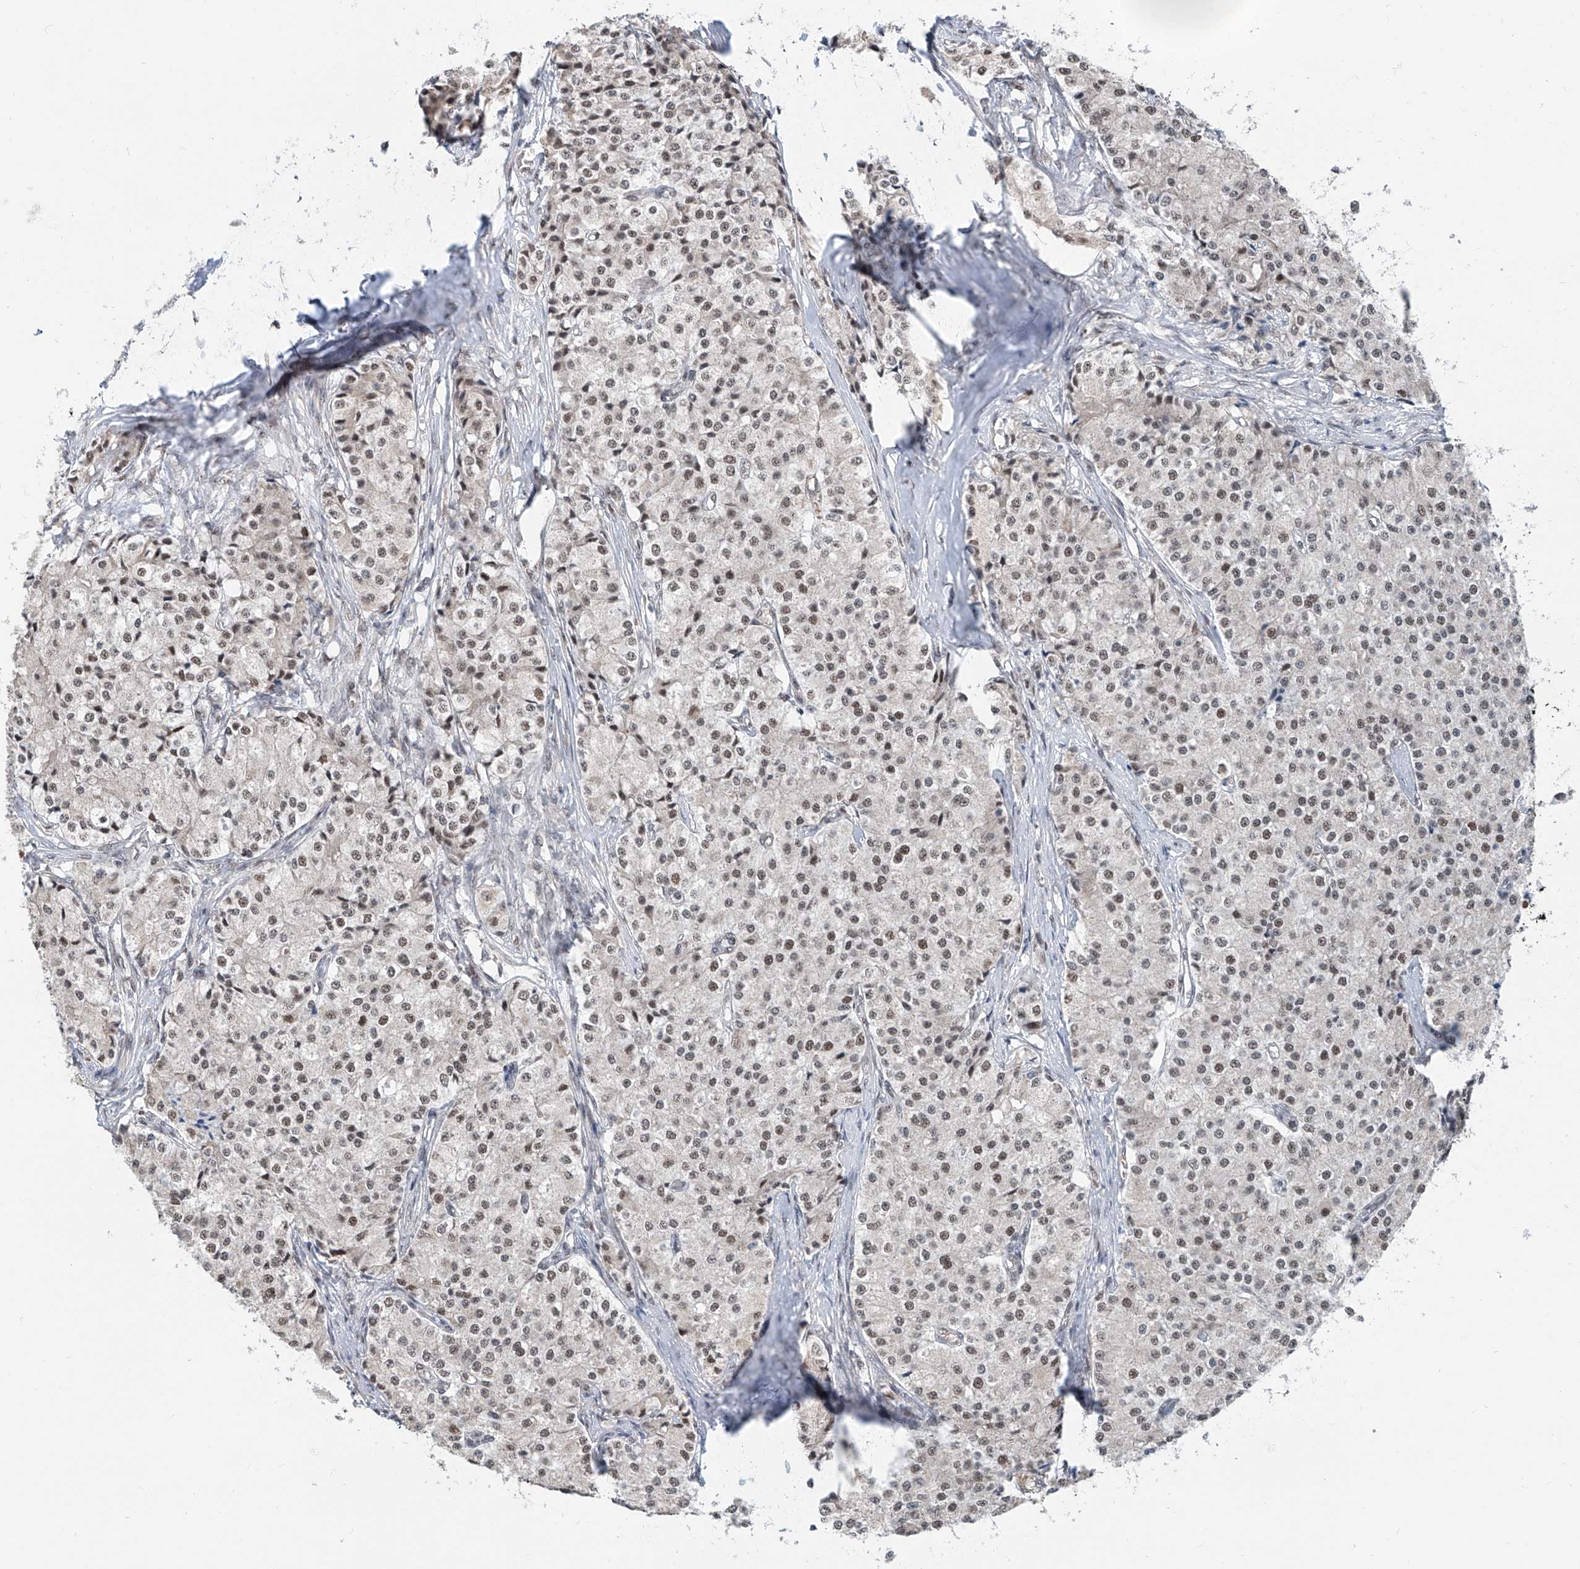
{"staining": {"intensity": "moderate", "quantity": ">75%", "location": "nuclear"}, "tissue": "carcinoid", "cell_type": "Tumor cells", "image_type": "cancer", "snomed": [{"axis": "morphology", "description": "Carcinoid, malignant, NOS"}, {"axis": "topography", "description": "Colon"}], "caption": "A micrograph showing moderate nuclear staining in about >75% of tumor cells in carcinoid, as visualized by brown immunohistochemical staining.", "gene": "SDE2", "patient": {"sex": "female", "age": 52}}